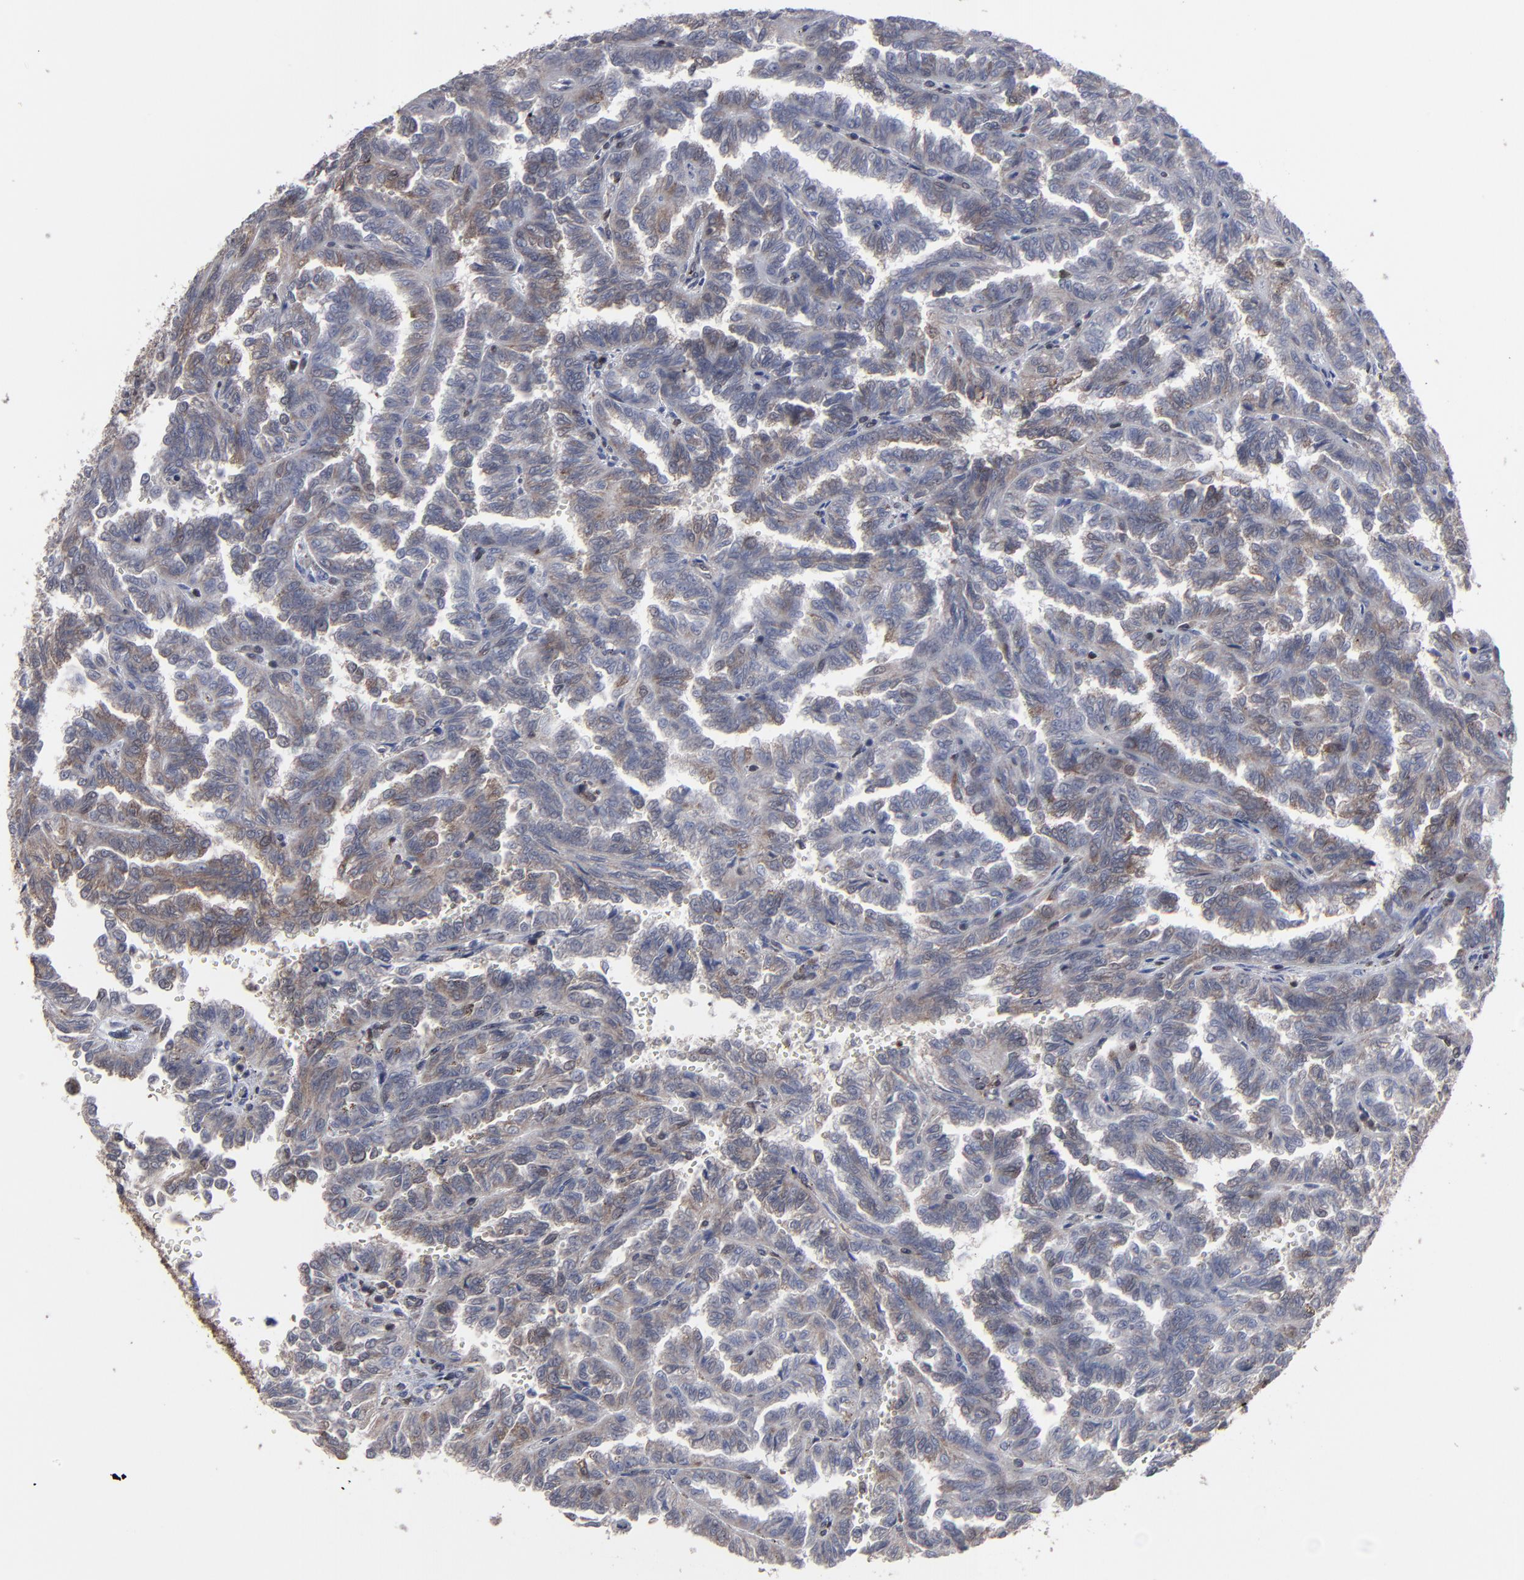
{"staining": {"intensity": "moderate", "quantity": ">75%", "location": "cytoplasmic/membranous,nuclear"}, "tissue": "renal cancer", "cell_type": "Tumor cells", "image_type": "cancer", "snomed": [{"axis": "morphology", "description": "Inflammation, NOS"}, {"axis": "morphology", "description": "Adenocarcinoma, NOS"}, {"axis": "topography", "description": "Kidney"}], "caption": "Human renal cancer (adenocarcinoma) stained with a brown dye reveals moderate cytoplasmic/membranous and nuclear positive expression in approximately >75% of tumor cells.", "gene": "KIAA2026", "patient": {"sex": "male", "age": 68}}